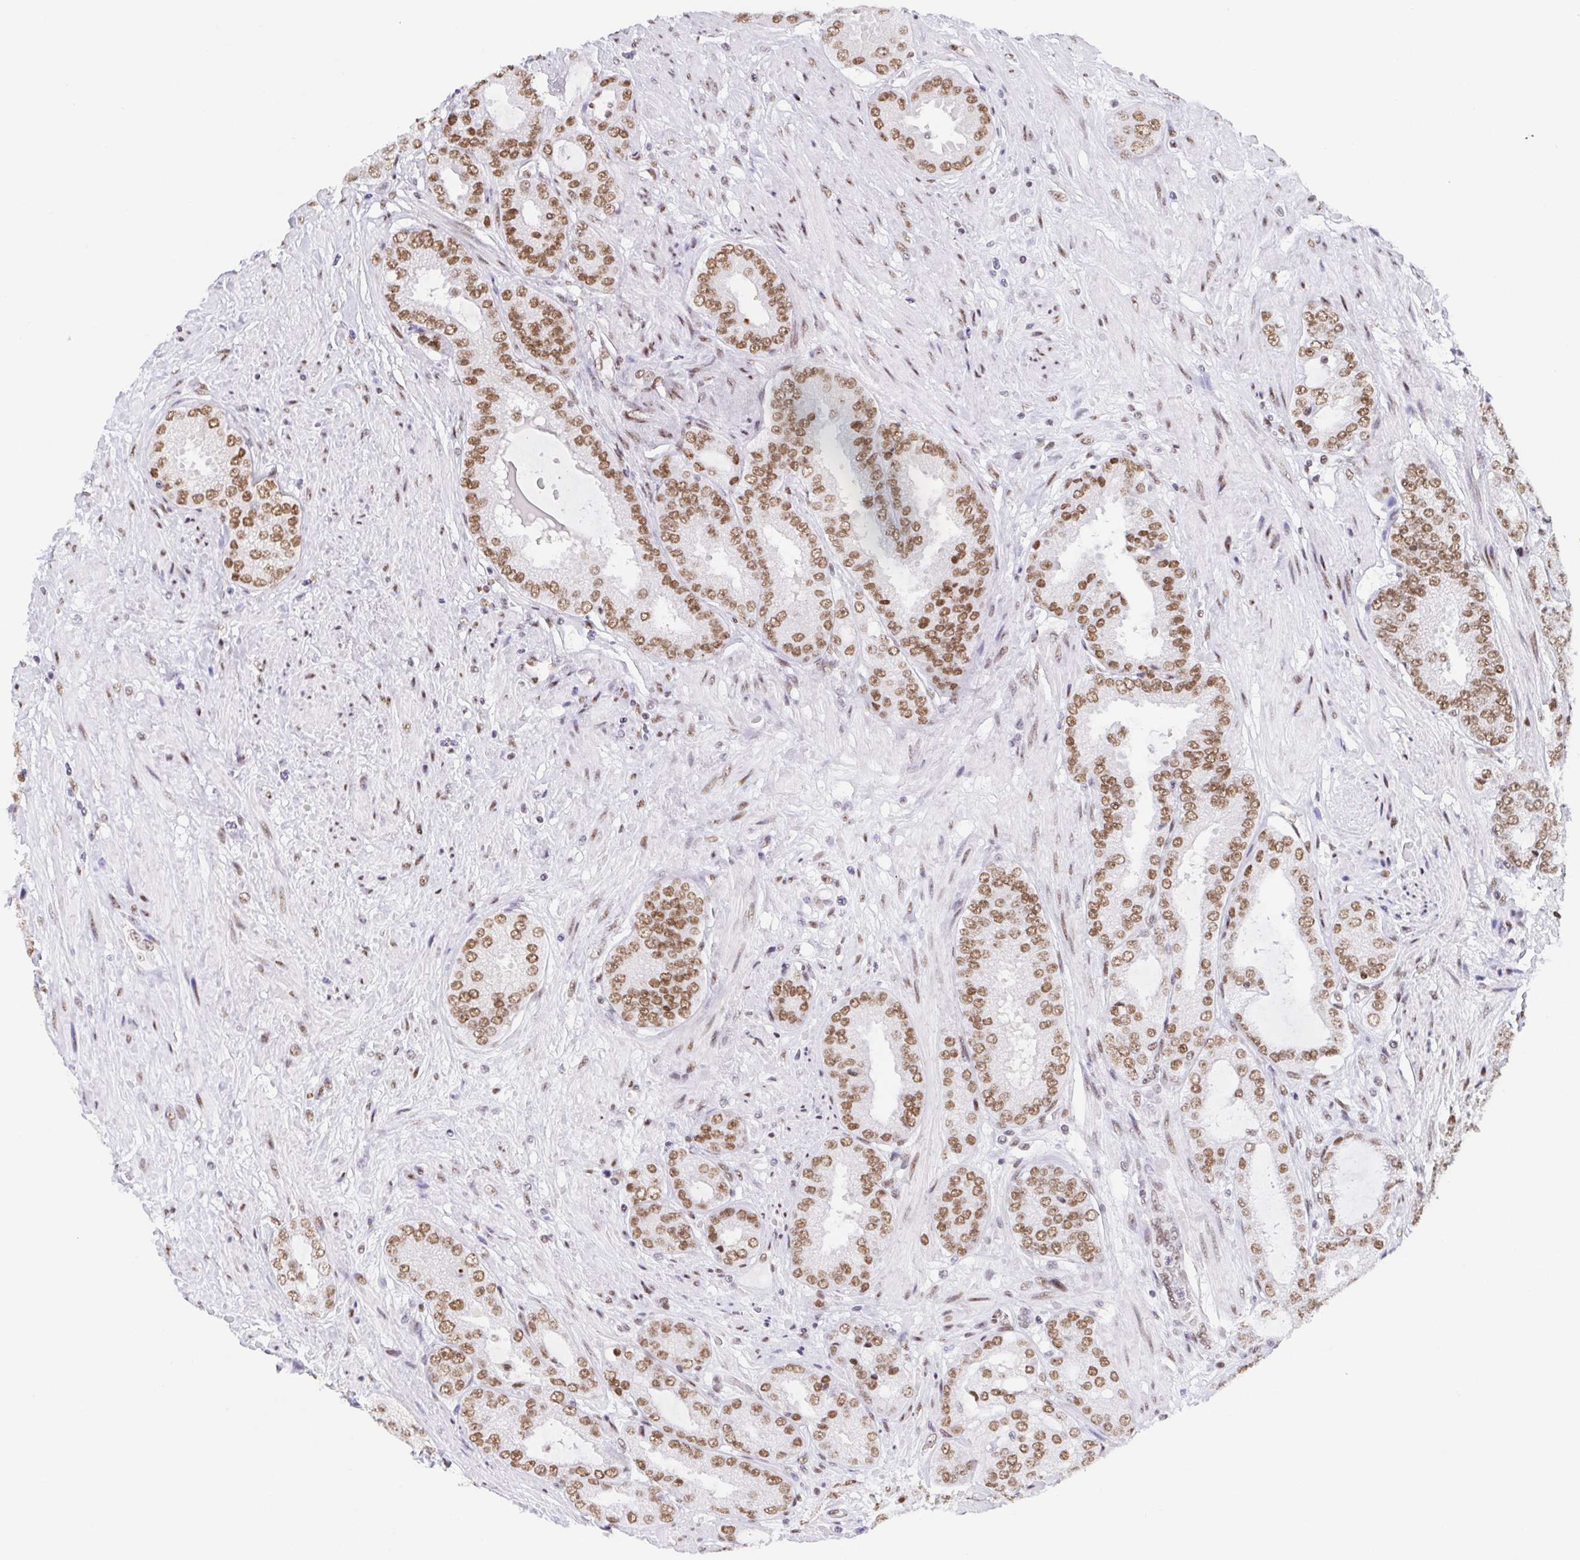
{"staining": {"intensity": "moderate", "quantity": ">75%", "location": "nuclear"}, "tissue": "prostate cancer", "cell_type": "Tumor cells", "image_type": "cancer", "snomed": [{"axis": "morphology", "description": "Adenocarcinoma, High grade"}, {"axis": "topography", "description": "Prostate"}], "caption": "This histopathology image shows IHC staining of prostate cancer (high-grade adenocarcinoma), with medium moderate nuclear staining in approximately >75% of tumor cells.", "gene": "SLC7A10", "patient": {"sex": "male", "age": 71}}